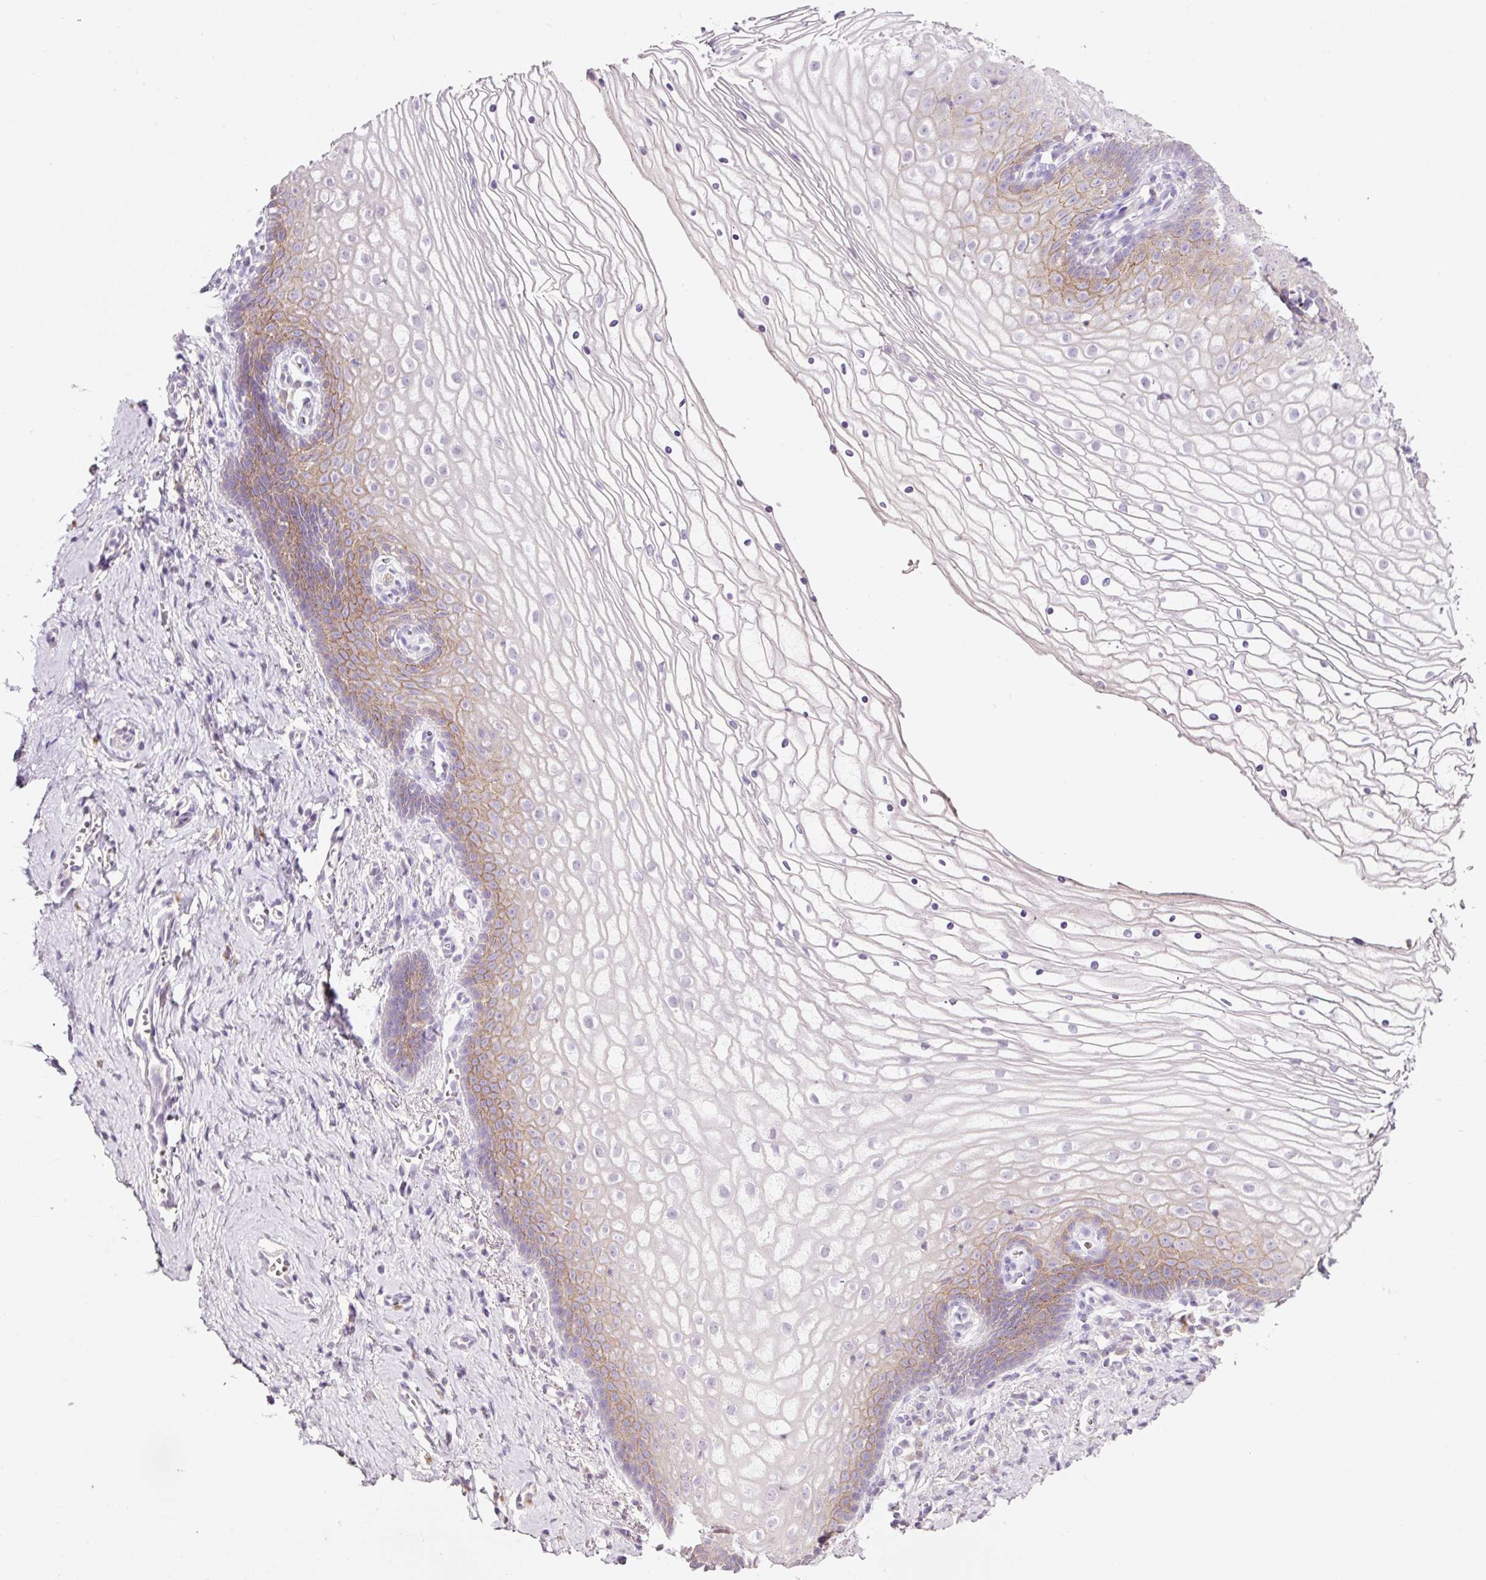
{"staining": {"intensity": "moderate", "quantity": "<25%", "location": "cytoplasmic/membranous"}, "tissue": "vagina", "cell_type": "Squamous epithelial cells", "image_type": "normal", "snomed": [{"axis": "morphology", "description": "Normal tissue, NOS"}, {"axis": "topography", "description": "Vagina"}], "caption": "Unremarkable vagina was stained to show a protein in brown. There is low levels of moderate cytoplasmic/membranous expression in approximately <25% of squamous epithelial cells.", "gene": "TENT5C", "patient": {"sex": "female", "age": 56}}